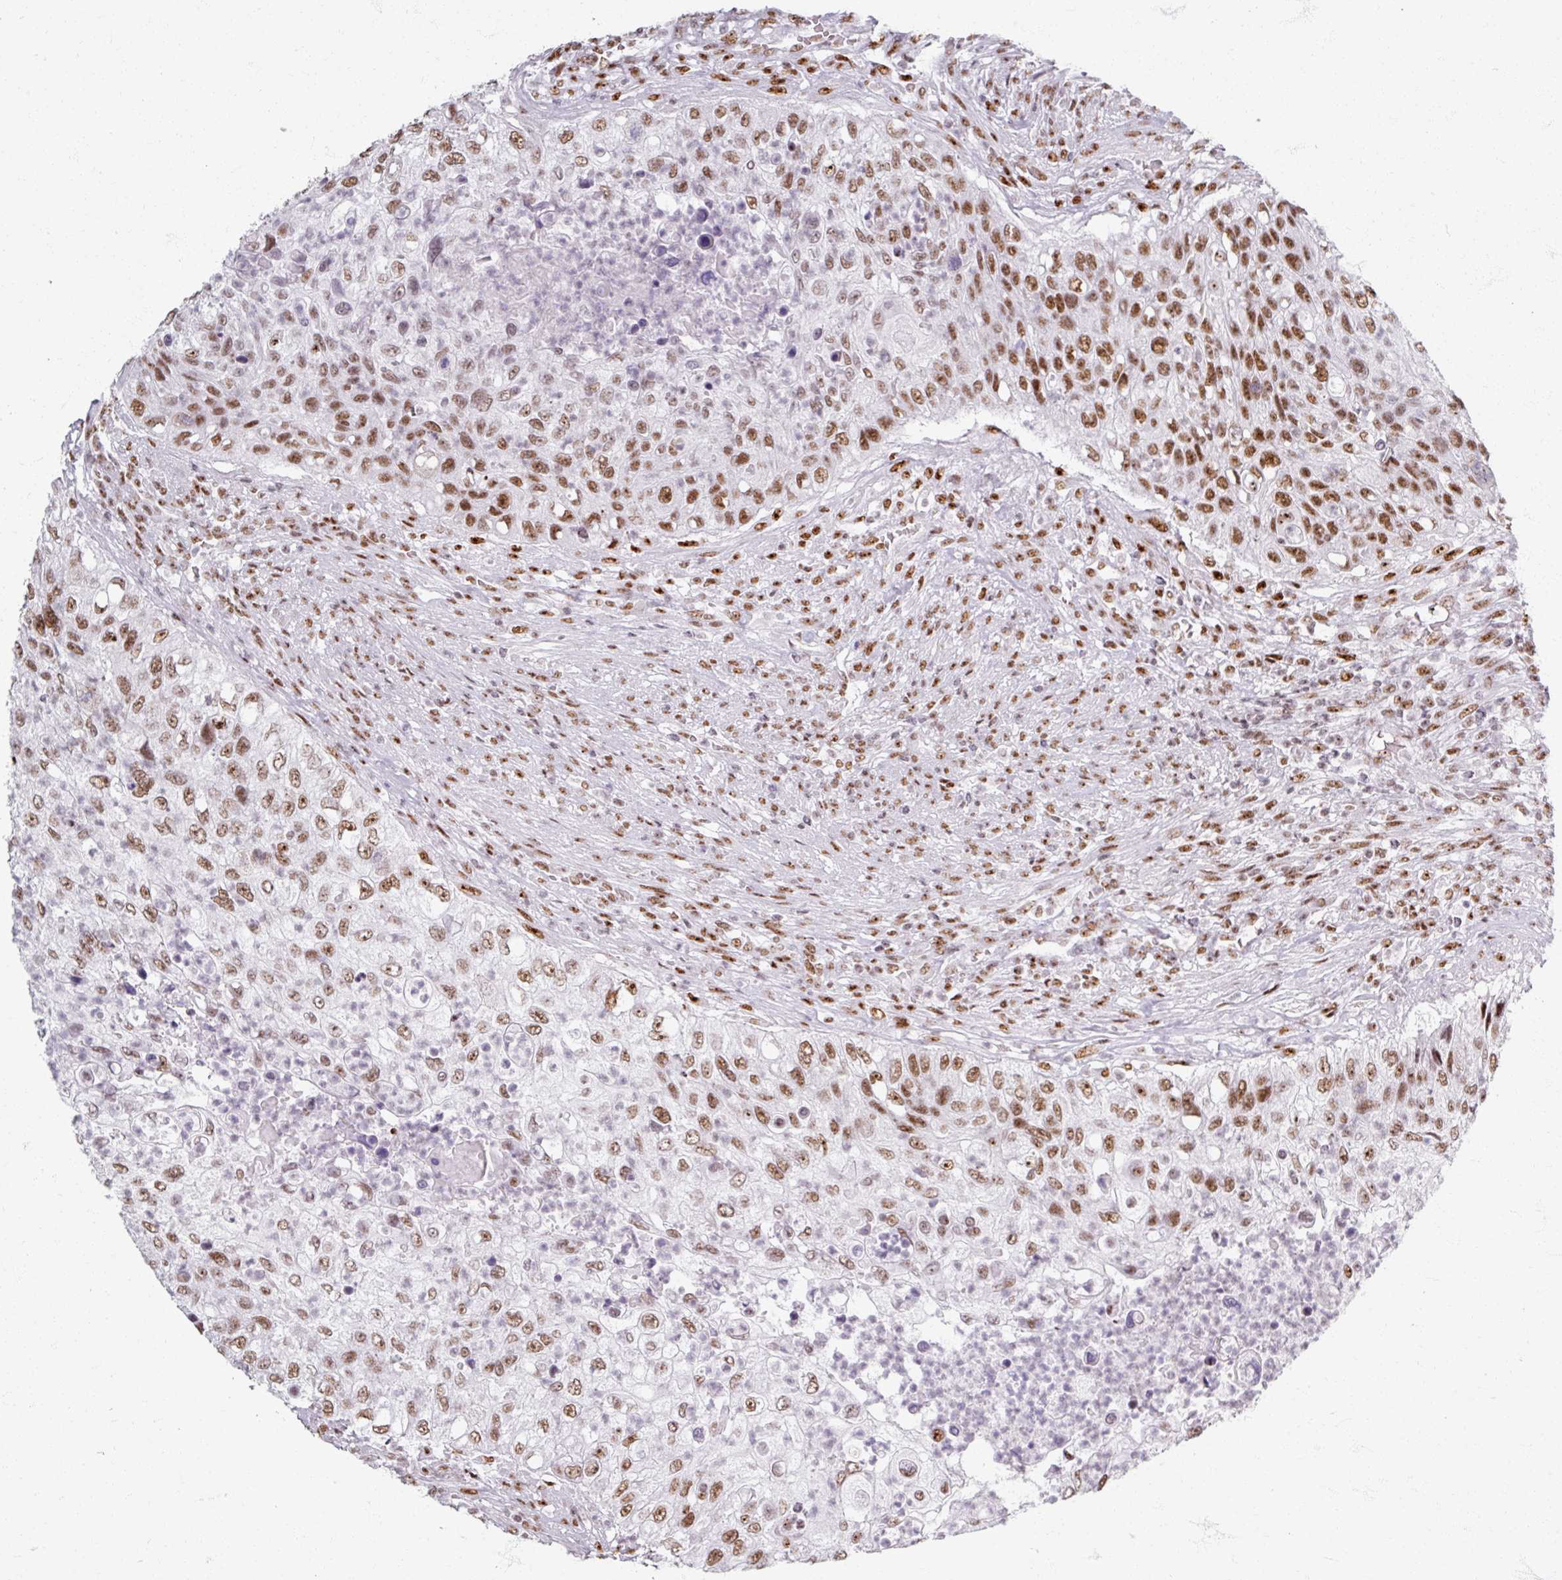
{"staining": {"intensity": "moderate", "quantity": ">75%", "location": "nuclear"}, "tissue": "urothelial cancer", "cell_type": "Tumor cells", "image_type": "cancer", "snomed": [{"axis": "morphology", "description": "Urothelial carcinoma, High grade"}, {"axis": "topography", "description": "Urinary bladder"}], "caption": "Immunohistochemical staining of urothelial cancer exhibits moderate nuclear protein staining in about >75% of tumor cells.", "gene": "ADAR", "patient": {"sex": "female", "age": 60}}